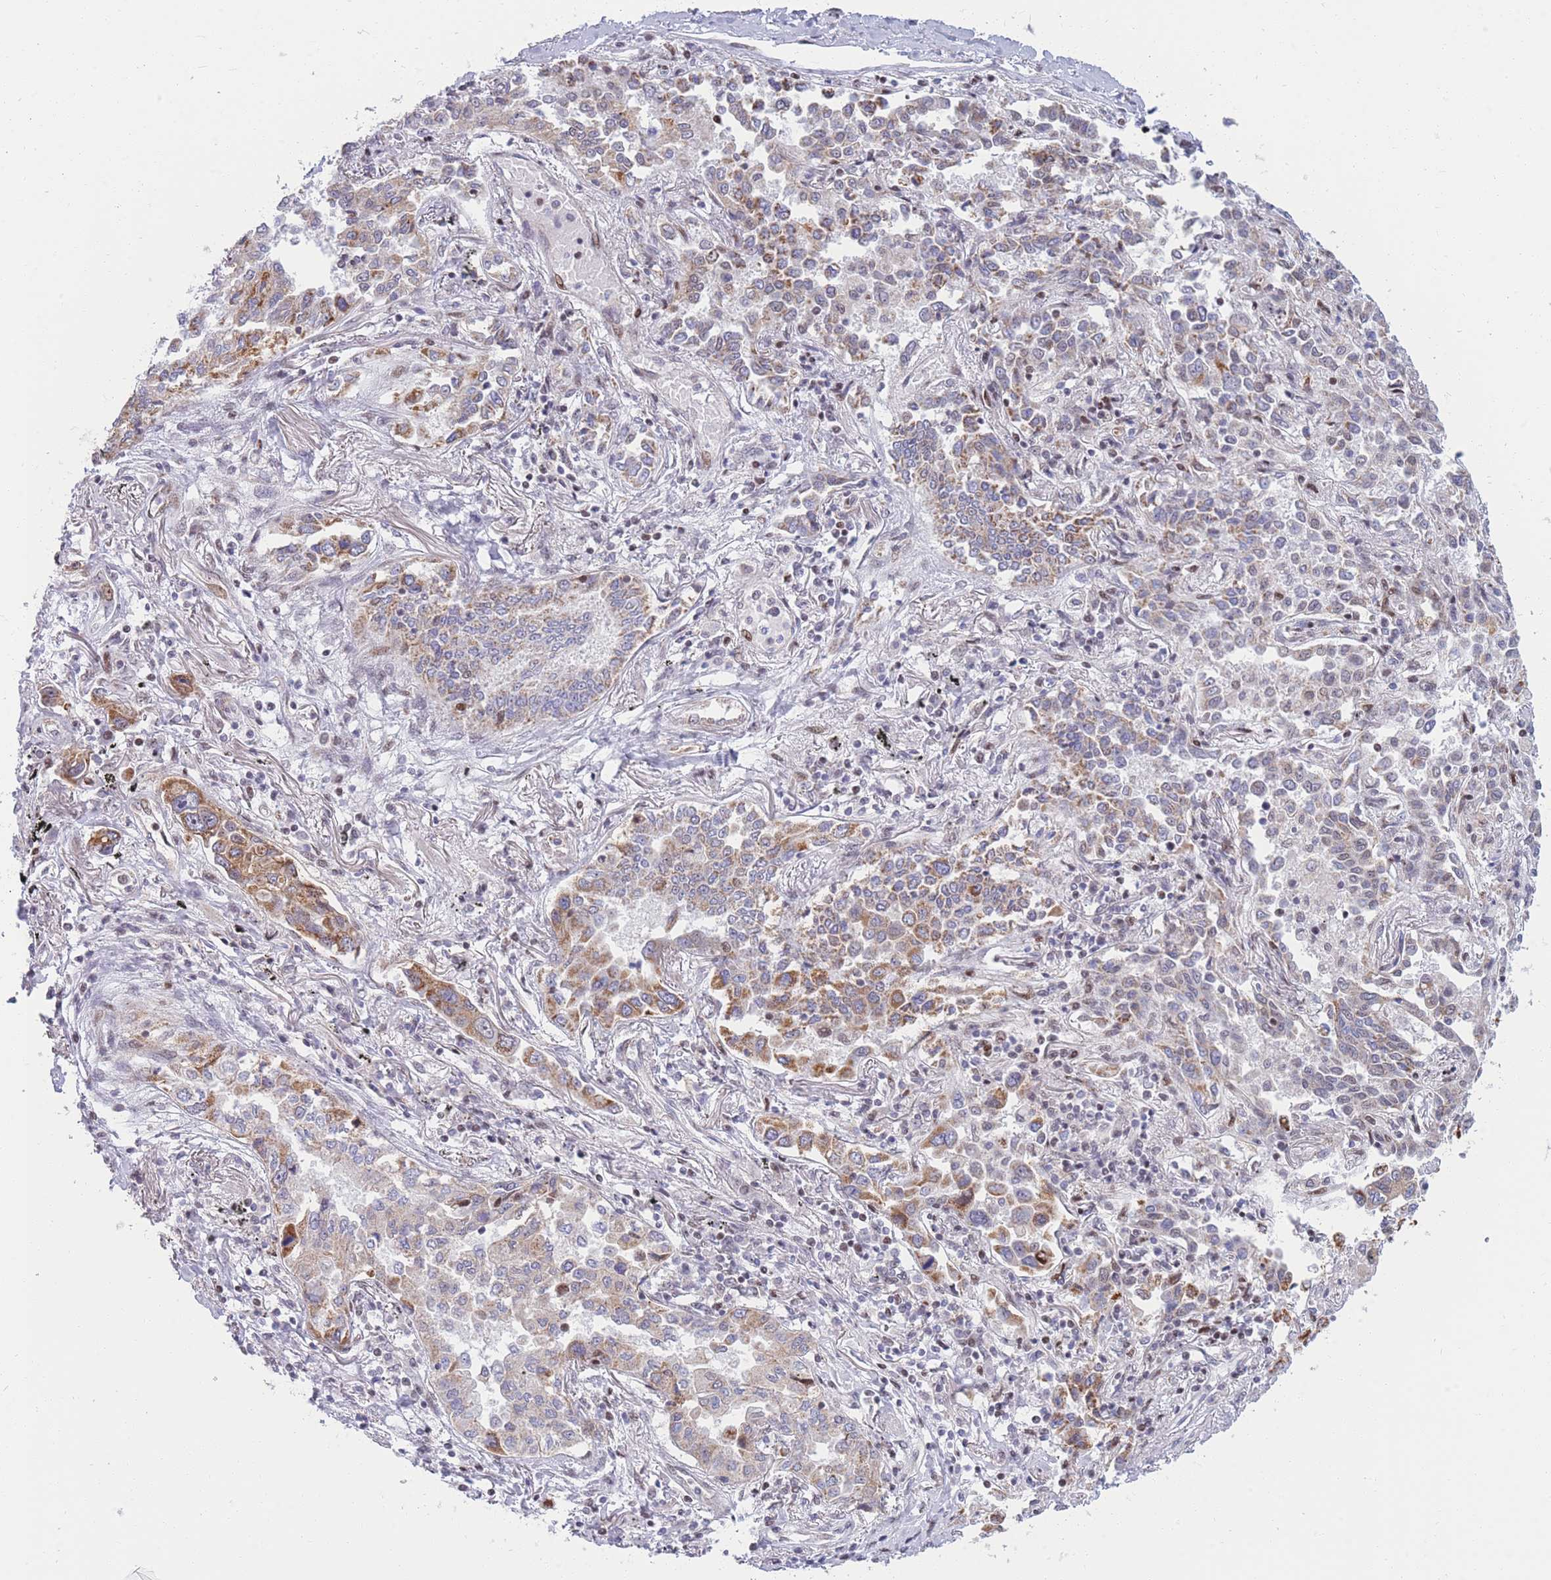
{"staining": {"intensity": "moderate", "quantity": "25%-75%", "location": "cytoplasmic/membranous"}, "tissue": "lung cancer", "cell_type": "Tumor cells", "image_type": "cancer", "snomed": [{"axis": "morphology", "description": "Adenocarcinoma, NOS"}, {"axis": "topography", "description": "Lung"}], "caption": "Protein positivity by immunohistochemistry demonstrates moderate cytoplasmic/membranous expression in approximately 25%-75% of tumor cells in lung adenocarcinoma.", "gene": "MOB4", "patient": {"sex": "male", "age": 67}}